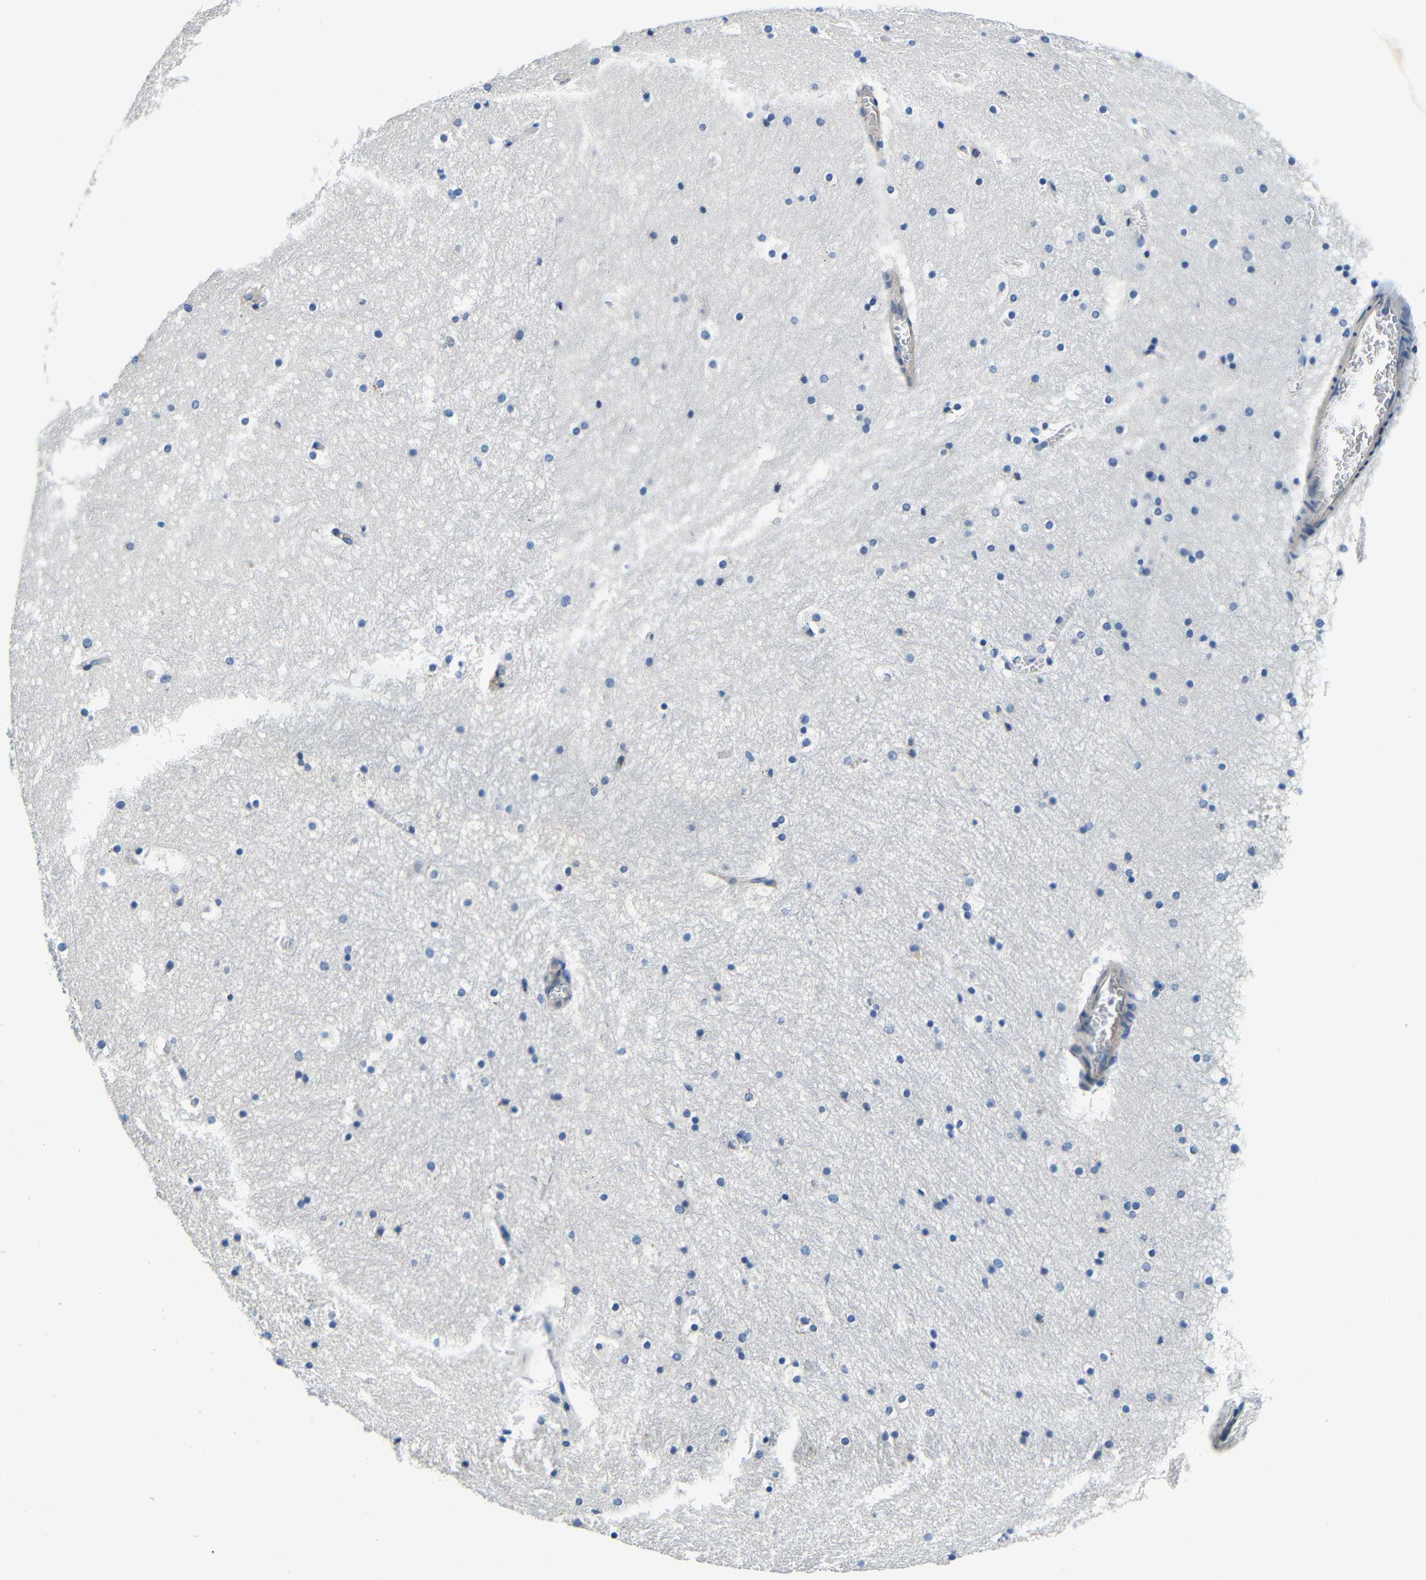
{"staining": {"intensity": "negative", "quantity": "none", "location": "none"}, "tissue": "hippocampus", "cell_type": "Glial cells", "image_type": "normal", "snomed": [{"axis": "morphology", "description": "Normal tissue, NOS"}, {"axis": "topography", "description": "Hippocampus"}], "caption": "A high-resolution micrograph shows immunohistochemistry (IHC) staining of unremarkable hippocampus, which displays no significant positivity in glial cells.", "gene": "FMO5", "patient": {"sex": "male", "age": 45}}